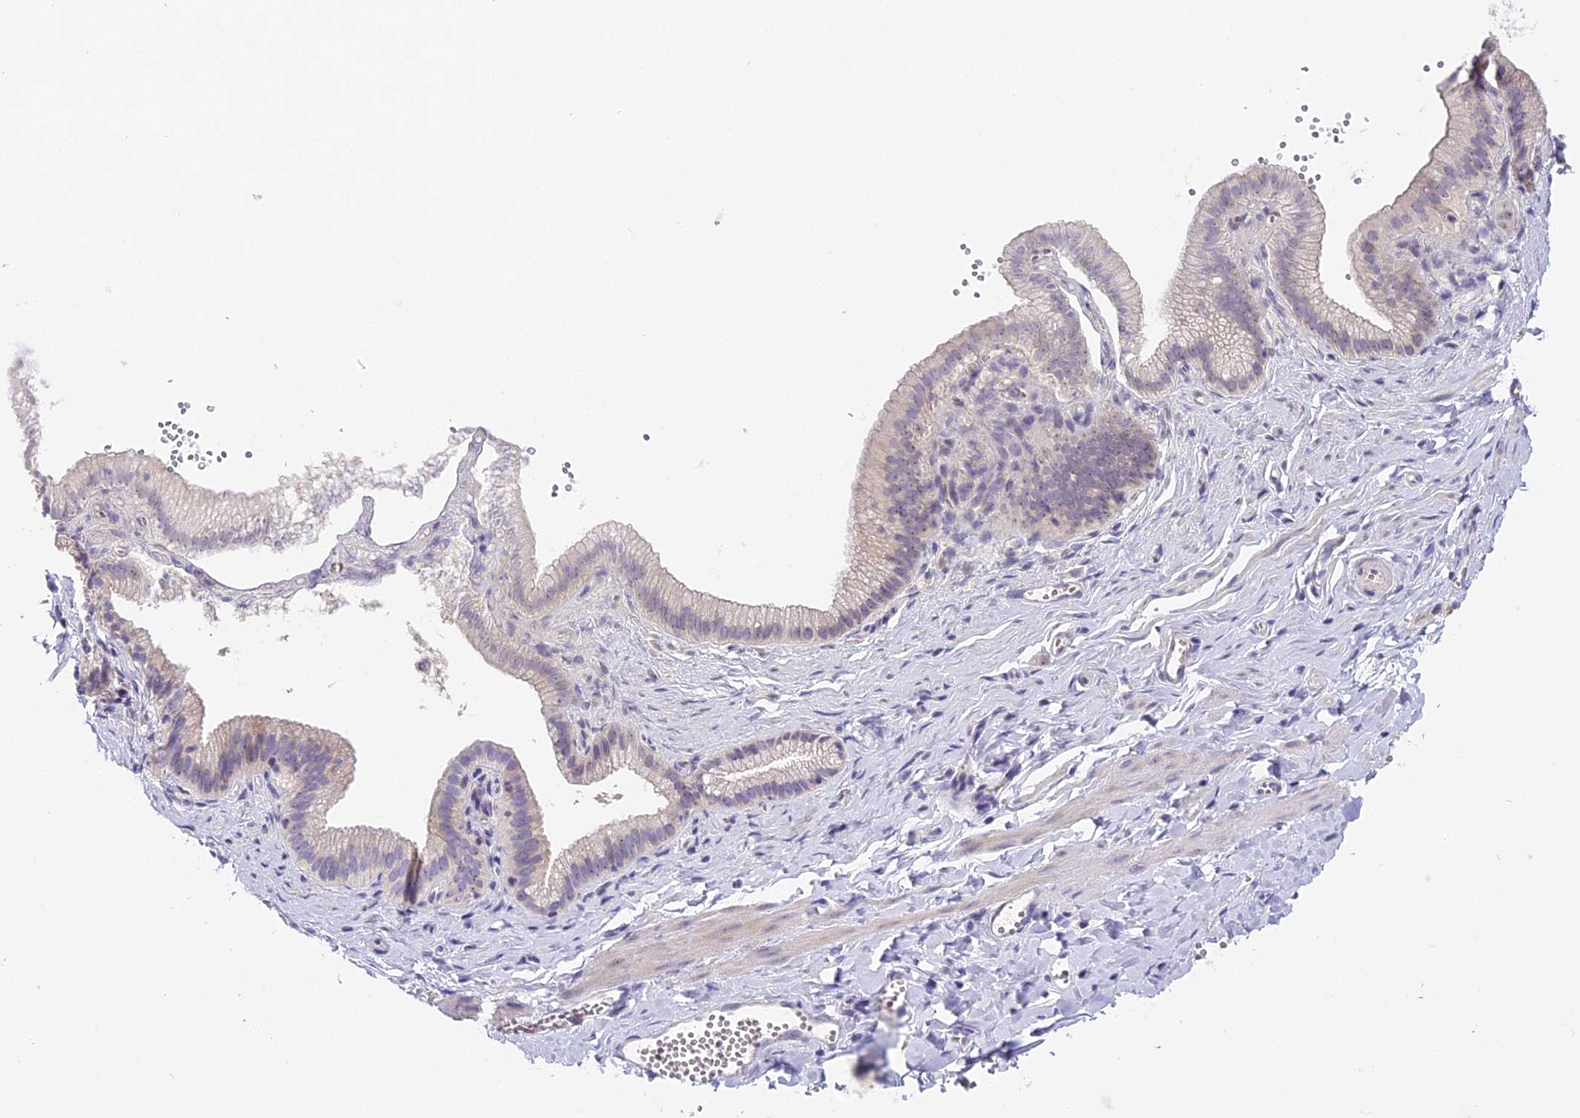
{"staining": {"intensity": "negative", "quantity": "none", "location": "none"}, "tissue": "adipose tissue", "cell_type": "Adipocytes", "image_type": "normal", "snomed": [{"axis": "morphology", "description": "Normal tissue, NOS"}, {"axis": "topography", "description": "Gallbladder"}, {"axis": "topography", "description": "Peripheral nerve tissue"}], "caption": "Adipocytes are negative for protein expression in unremarkable human adipose tissue. (DAB (3,3'-diaminobenzidine) immunohistochemistry, high magnification).", "gene": "RAD51", "patient": {"sex": "male", "age": 38}}